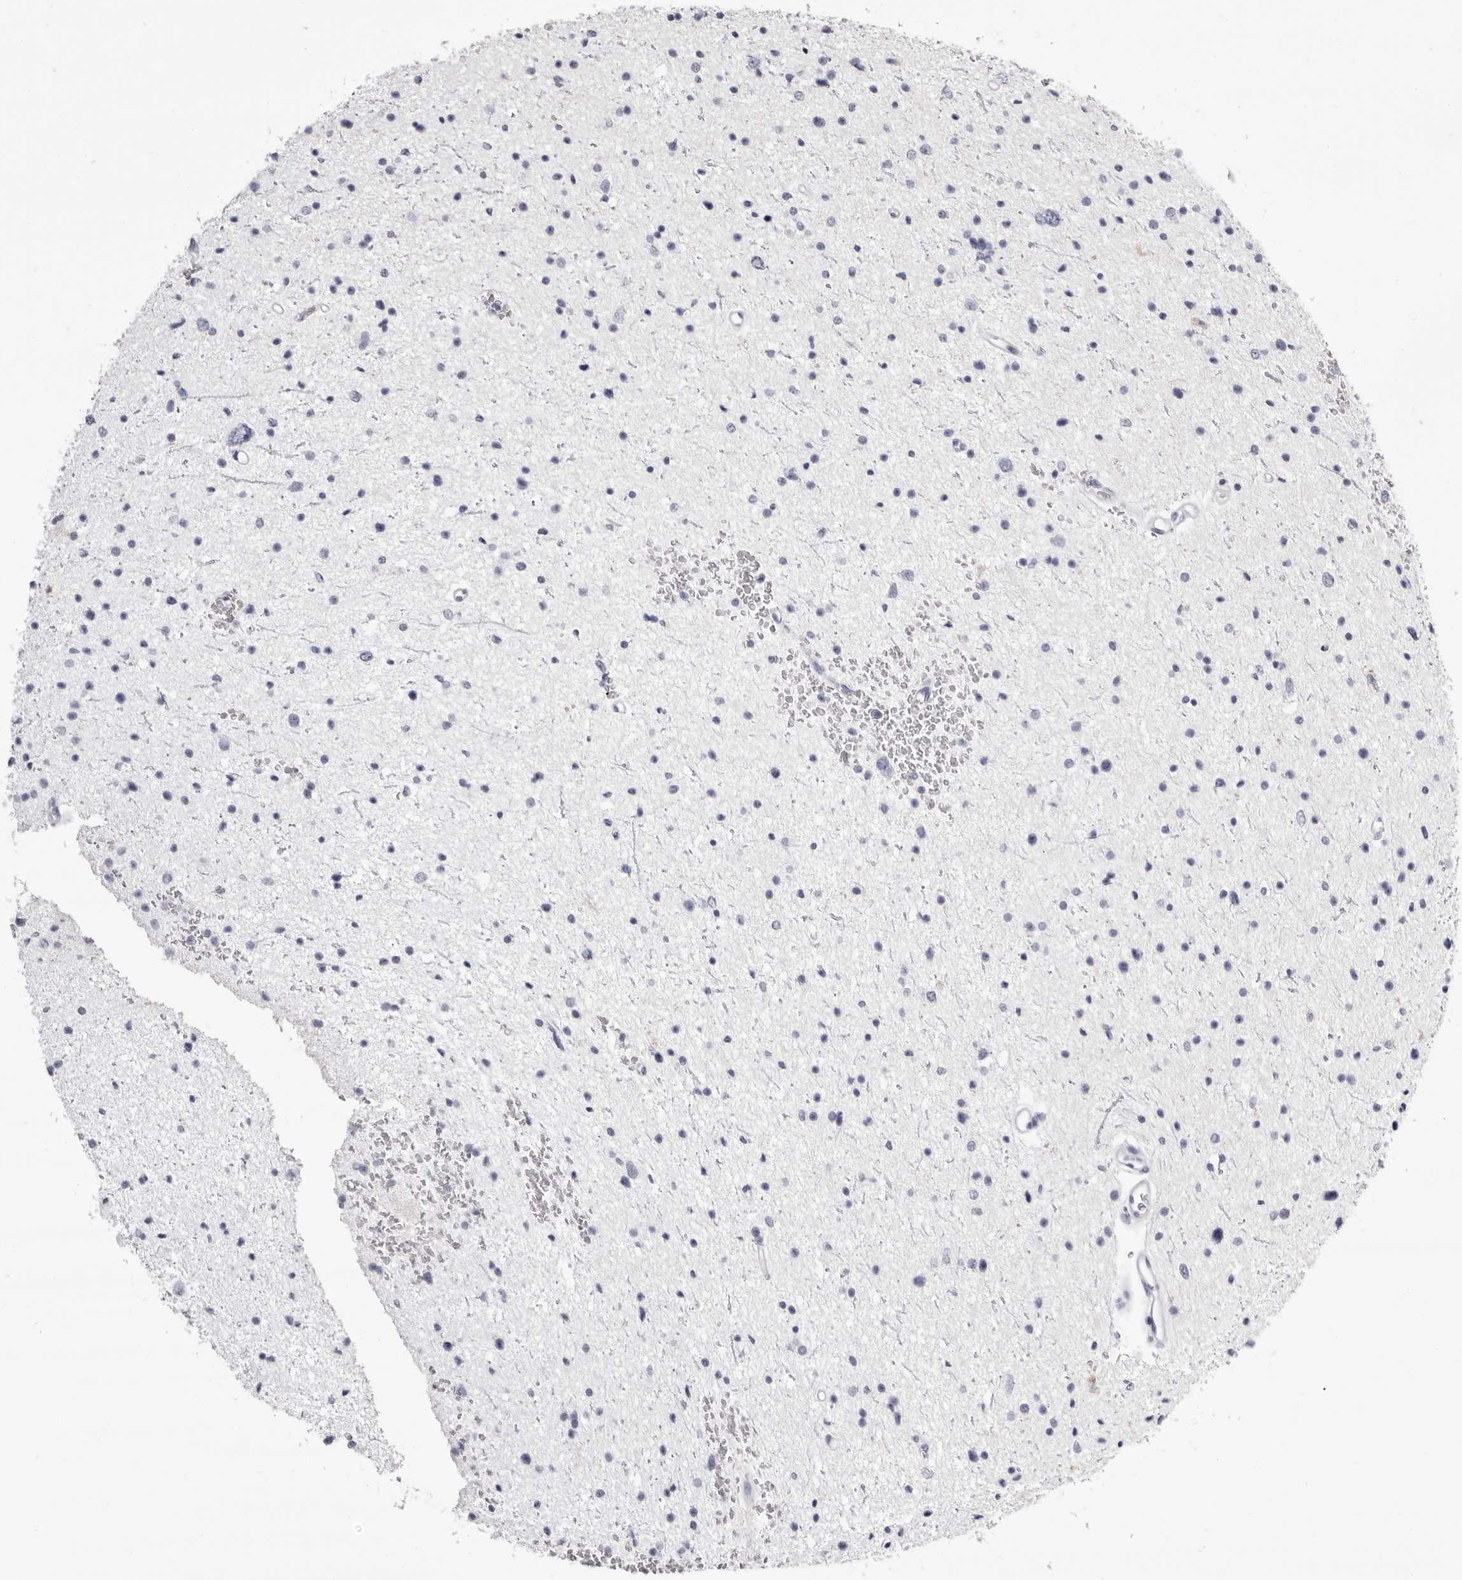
{"staining": {"intensity": "negative", "quantity": "none", "location": "none"}, "tissue": "glioma", "cell_type": "Tumor cells", "image_type": "cancer", "snomed": [{"axis": "morphology", "description": "Glioma, malignant, Low grade"}, {"axis": "topography", "description": "Brain"}], "caption": "This photomicrograph is of malignant low-grade glioma stained with IHC to label a protein in brown with the nuclei are counter-stained blue. There is no staining in tumor cells.", "gene": "LPO", "patient": {"sex": "female", "age": 37}}